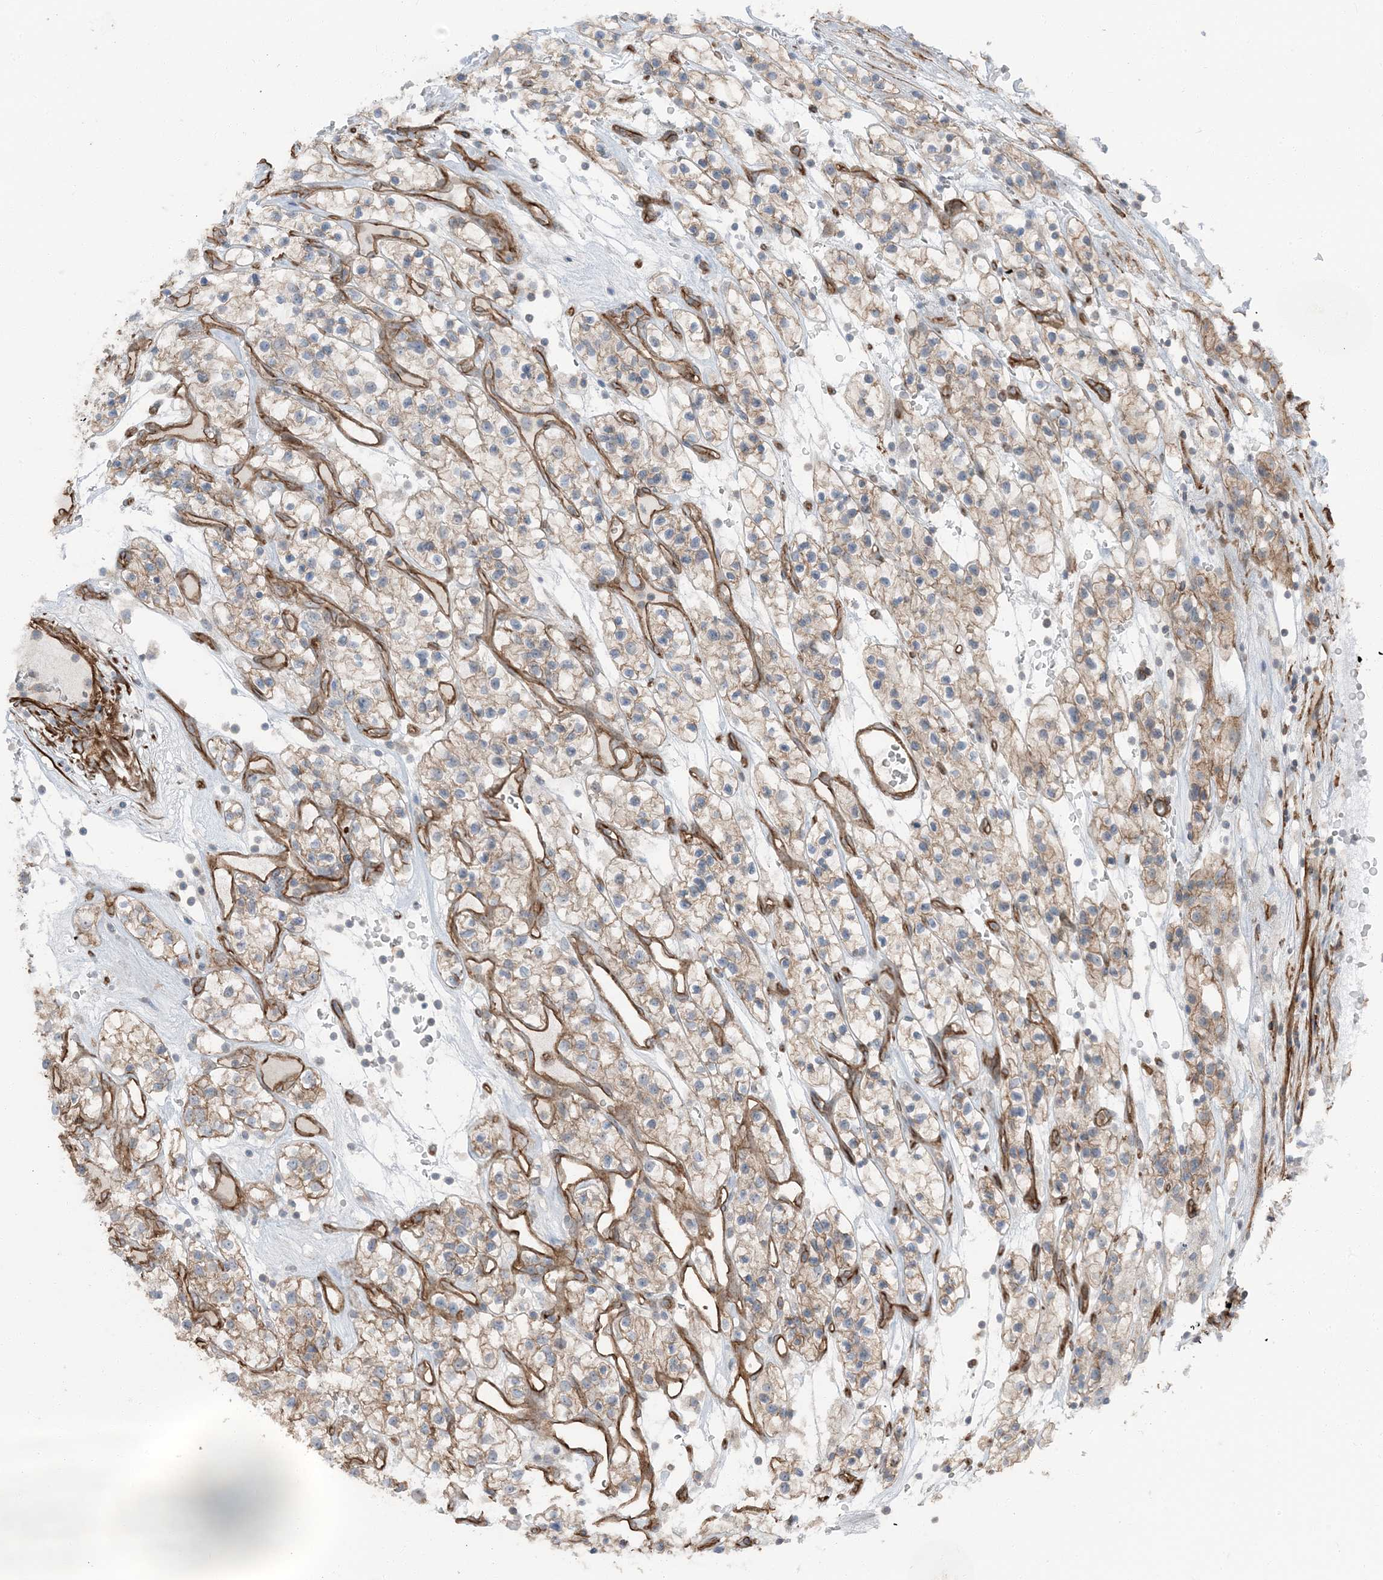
{"staining": {"intensity": "weak", "quantity": ">75%", "location": "cytoplasmic/membranous"}, "tissue": "renal cancer", "cell_type": "Tumor cells", "image_type": "cancer", "snomed": [{"axis": "morphology", "description": "Adenocarcinoma, NOS"}, {"axis": "topography", "description": "Kidney"}], "caption": "Protein expression analysis of human adenocarcinoma (renal) reveals weak cytoplasmic/membranous expression in about >75% of tumor cells.", "gene": "ZFP90", "patient": {"sex": "female", "age": 57}}